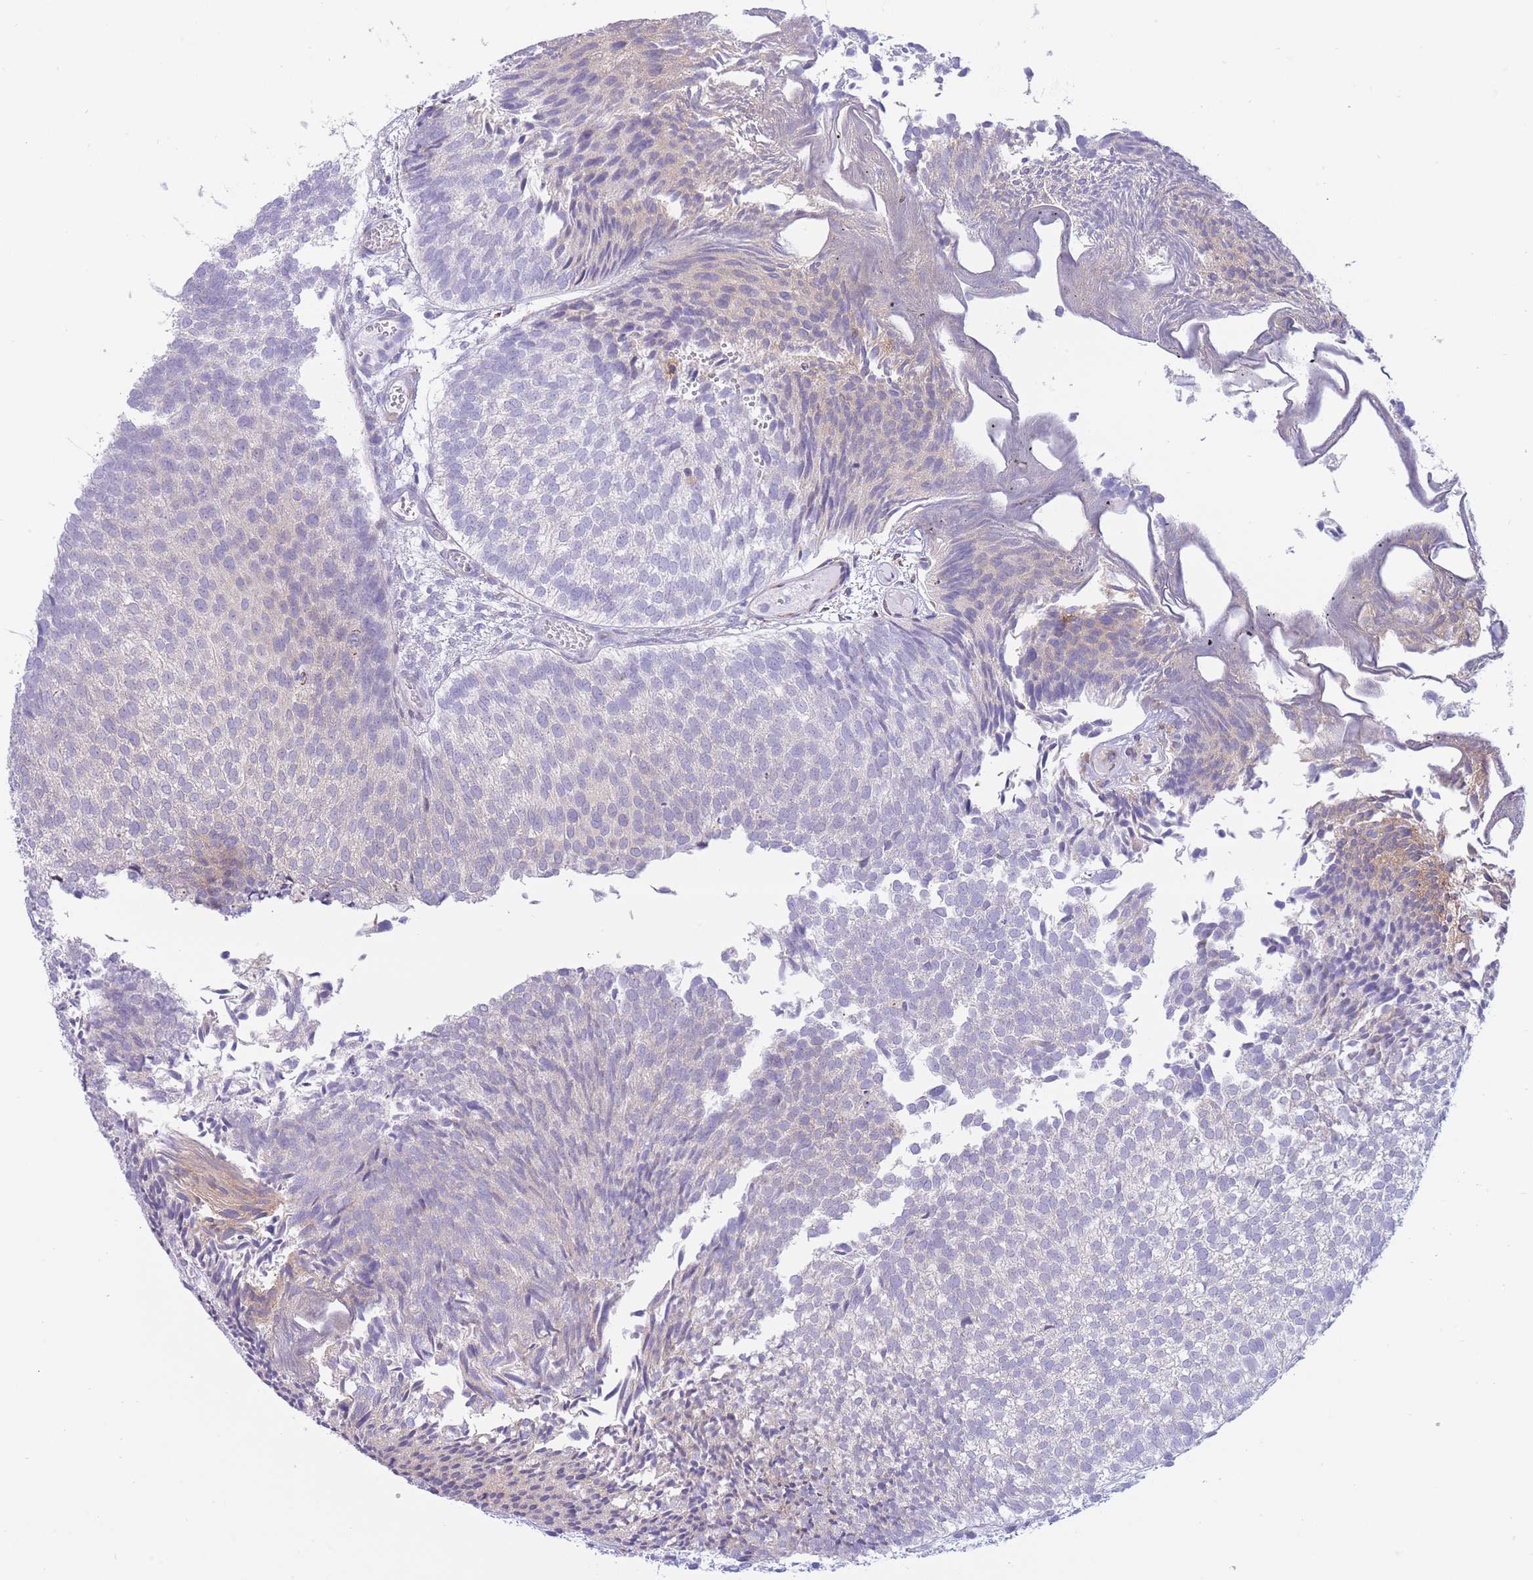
{"staining": {"intensity": "negative", "quantity": "none", "location": "none"}, "tissue": "urothelial cancer", "cell_type": "Tumor cells", "image_type": "cancer", "snomed": [{"axis": "morphology", "description": "Urothelial carcinoma, Low grade"}, {"axis": "topography", "description": "Urinary bladder"}], "caption": "An image of low-grade urothelial carcinoma stained for a protein shows no brown staining in tumor cells.", "gene": "MYDGF", "patient": {"sex": "male", "age": 84}}